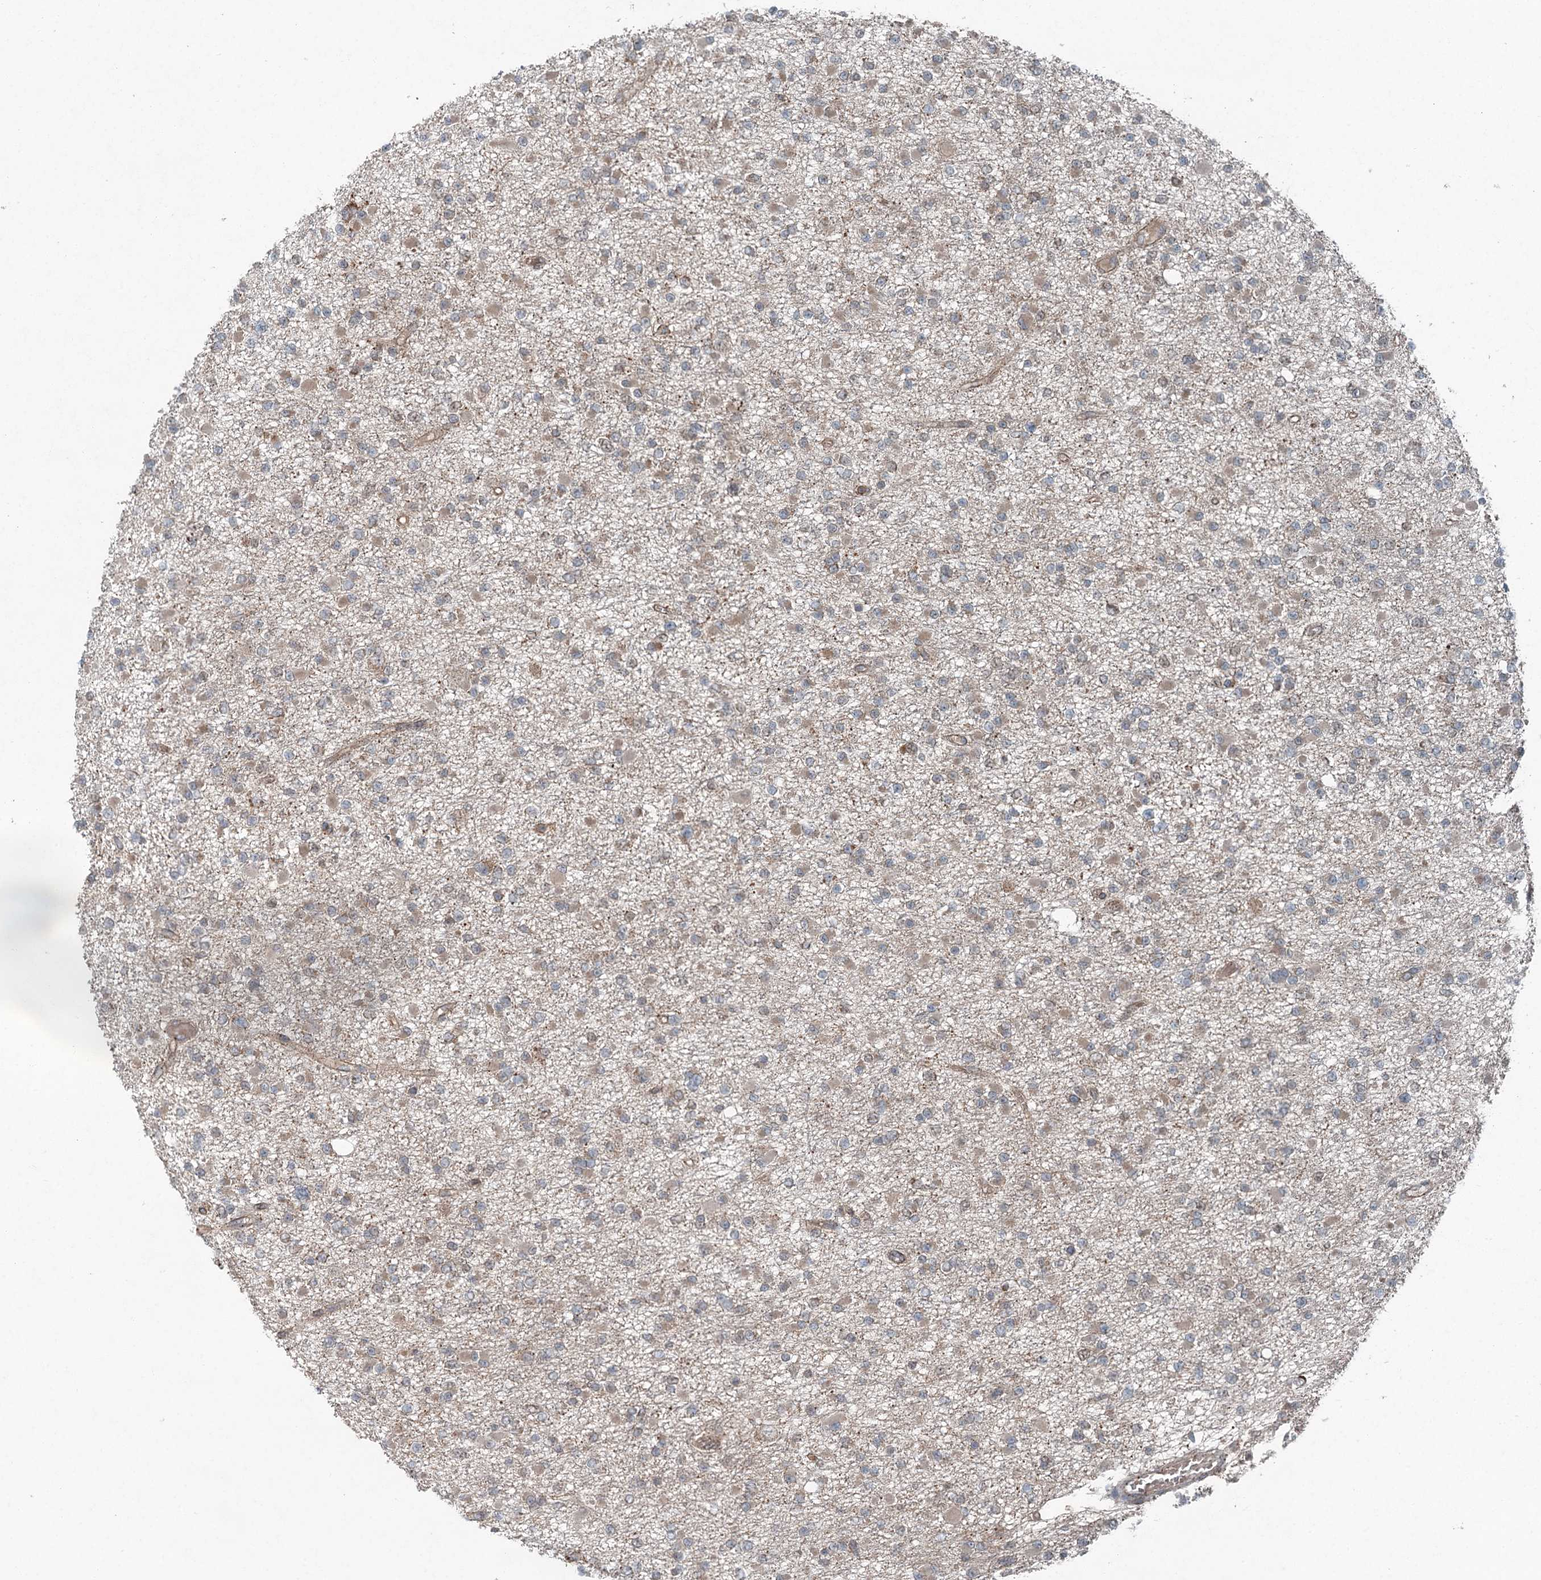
{"staining": {"intensity": "weak", "quantity": "25%-75%", "location": "cytoplasmic/membranous"}, "tissue": "glioma", "cell_type": "Tumor cells", "image_type": "cancer", "snomed": [{"axis": "morphology", "description": "Glioma, malignant, Low grade"}, {"axis": "topography", "description": "Brain"}], "caption": "Protein expression analysis of human glioma reveals weak cytoplasmic/membranous staining in approximately 25%-75% of tumor cells.", "gene": "SKIC3", "patient": {"sex": "female", "age": 22}}